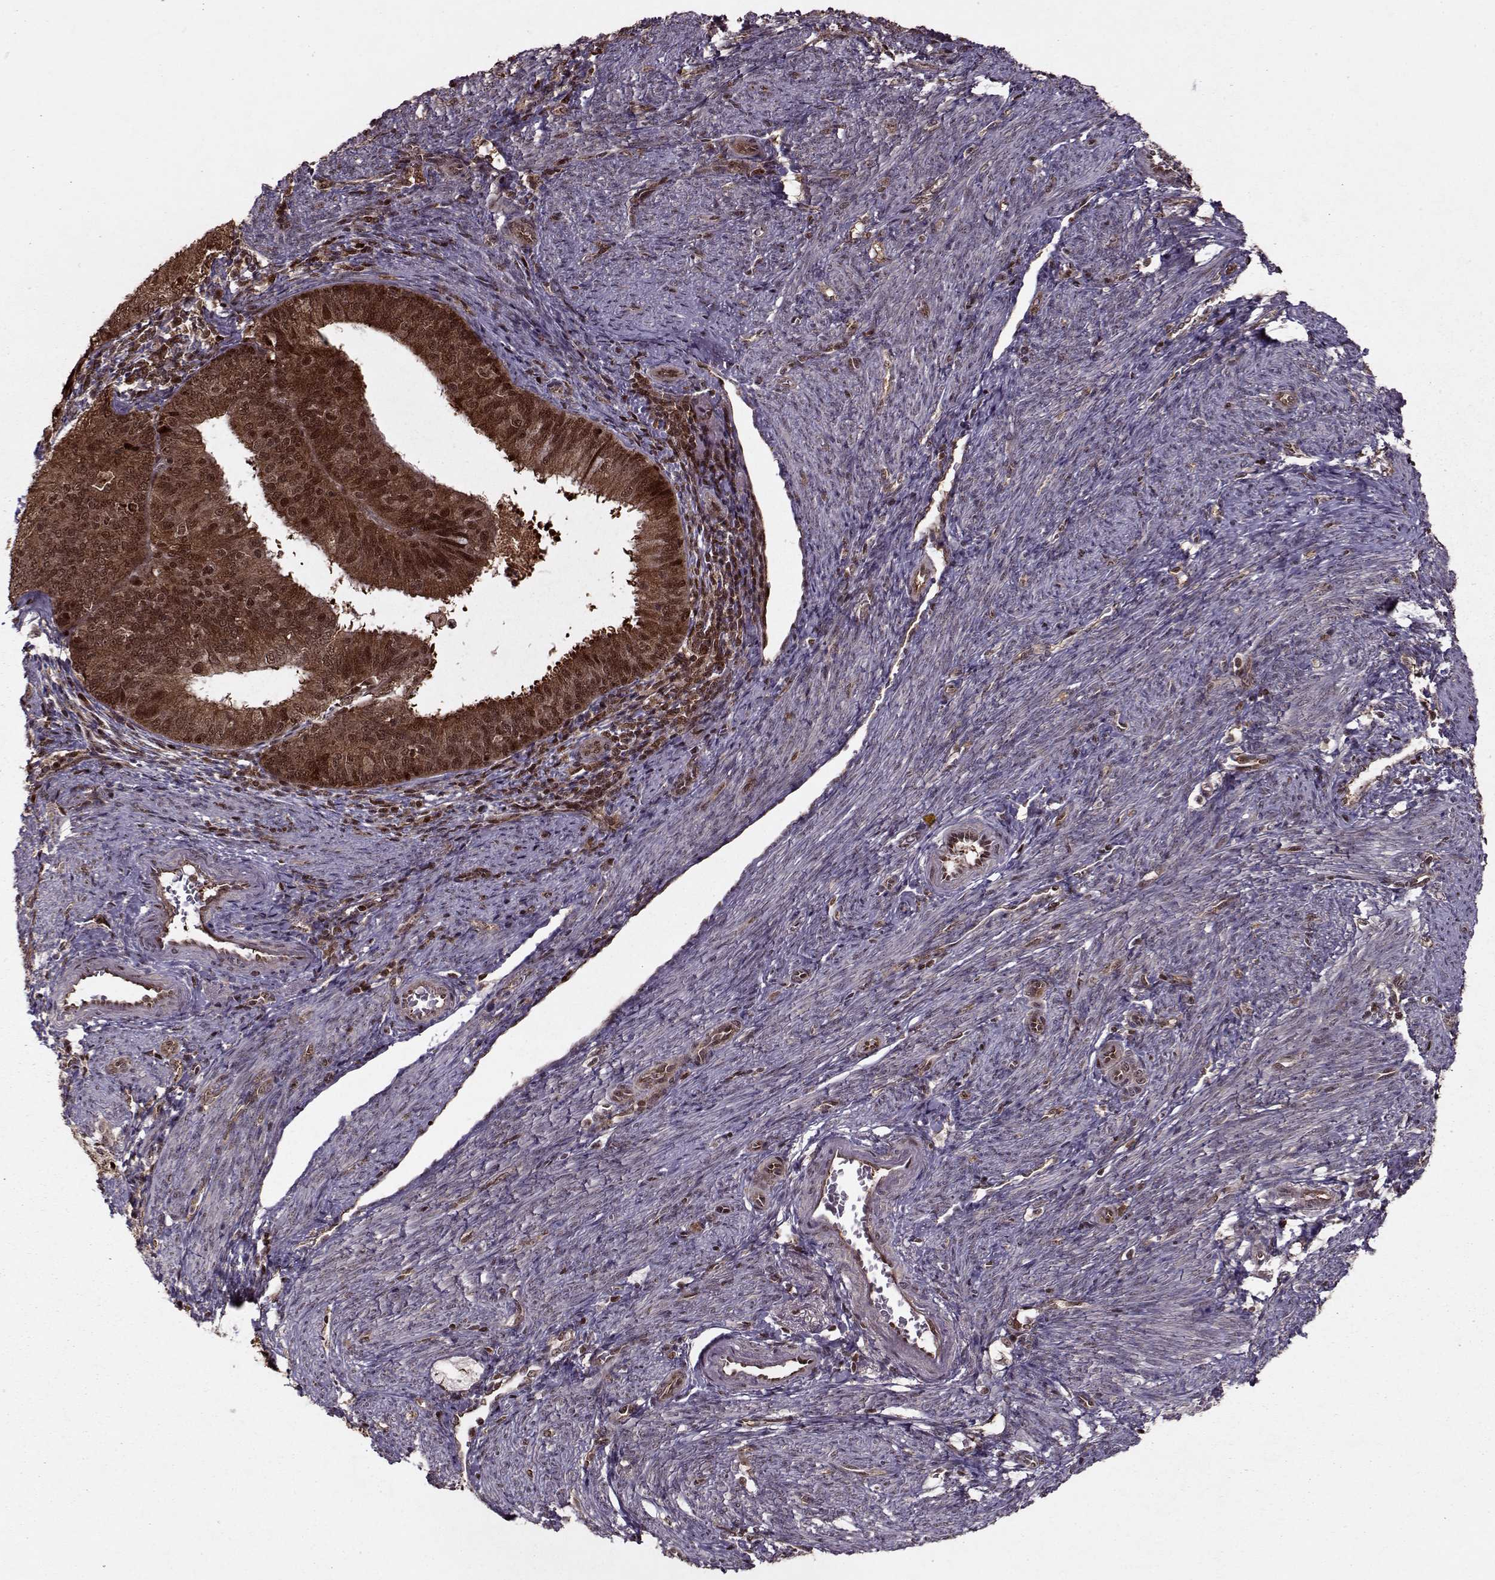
{"staining": {"intensity": "strong", "quantity": ">75%", "location": "cytoplasmic/membranous,nuclear"}, "tissue": "endometrial cancer", "cell_type": "Tumor cells", "image_type": "cancer", "snomed": [{"axis": "morphology", "description": "Adenocarcinoma, NOS"}, {"axis": "topography", "description": "Endometrium"}], "caption": "This image exhibits endometrial adenocarcinoma stained with immunohistochemistry to label a protein in brown. The cytoplasmic/membranous and nuclear of tumor cells show strong positivity for the protein. Nuclei are counter-stained blue.", "gene": "PSMA7", "patient": {"sex": "female", "age": 57}}